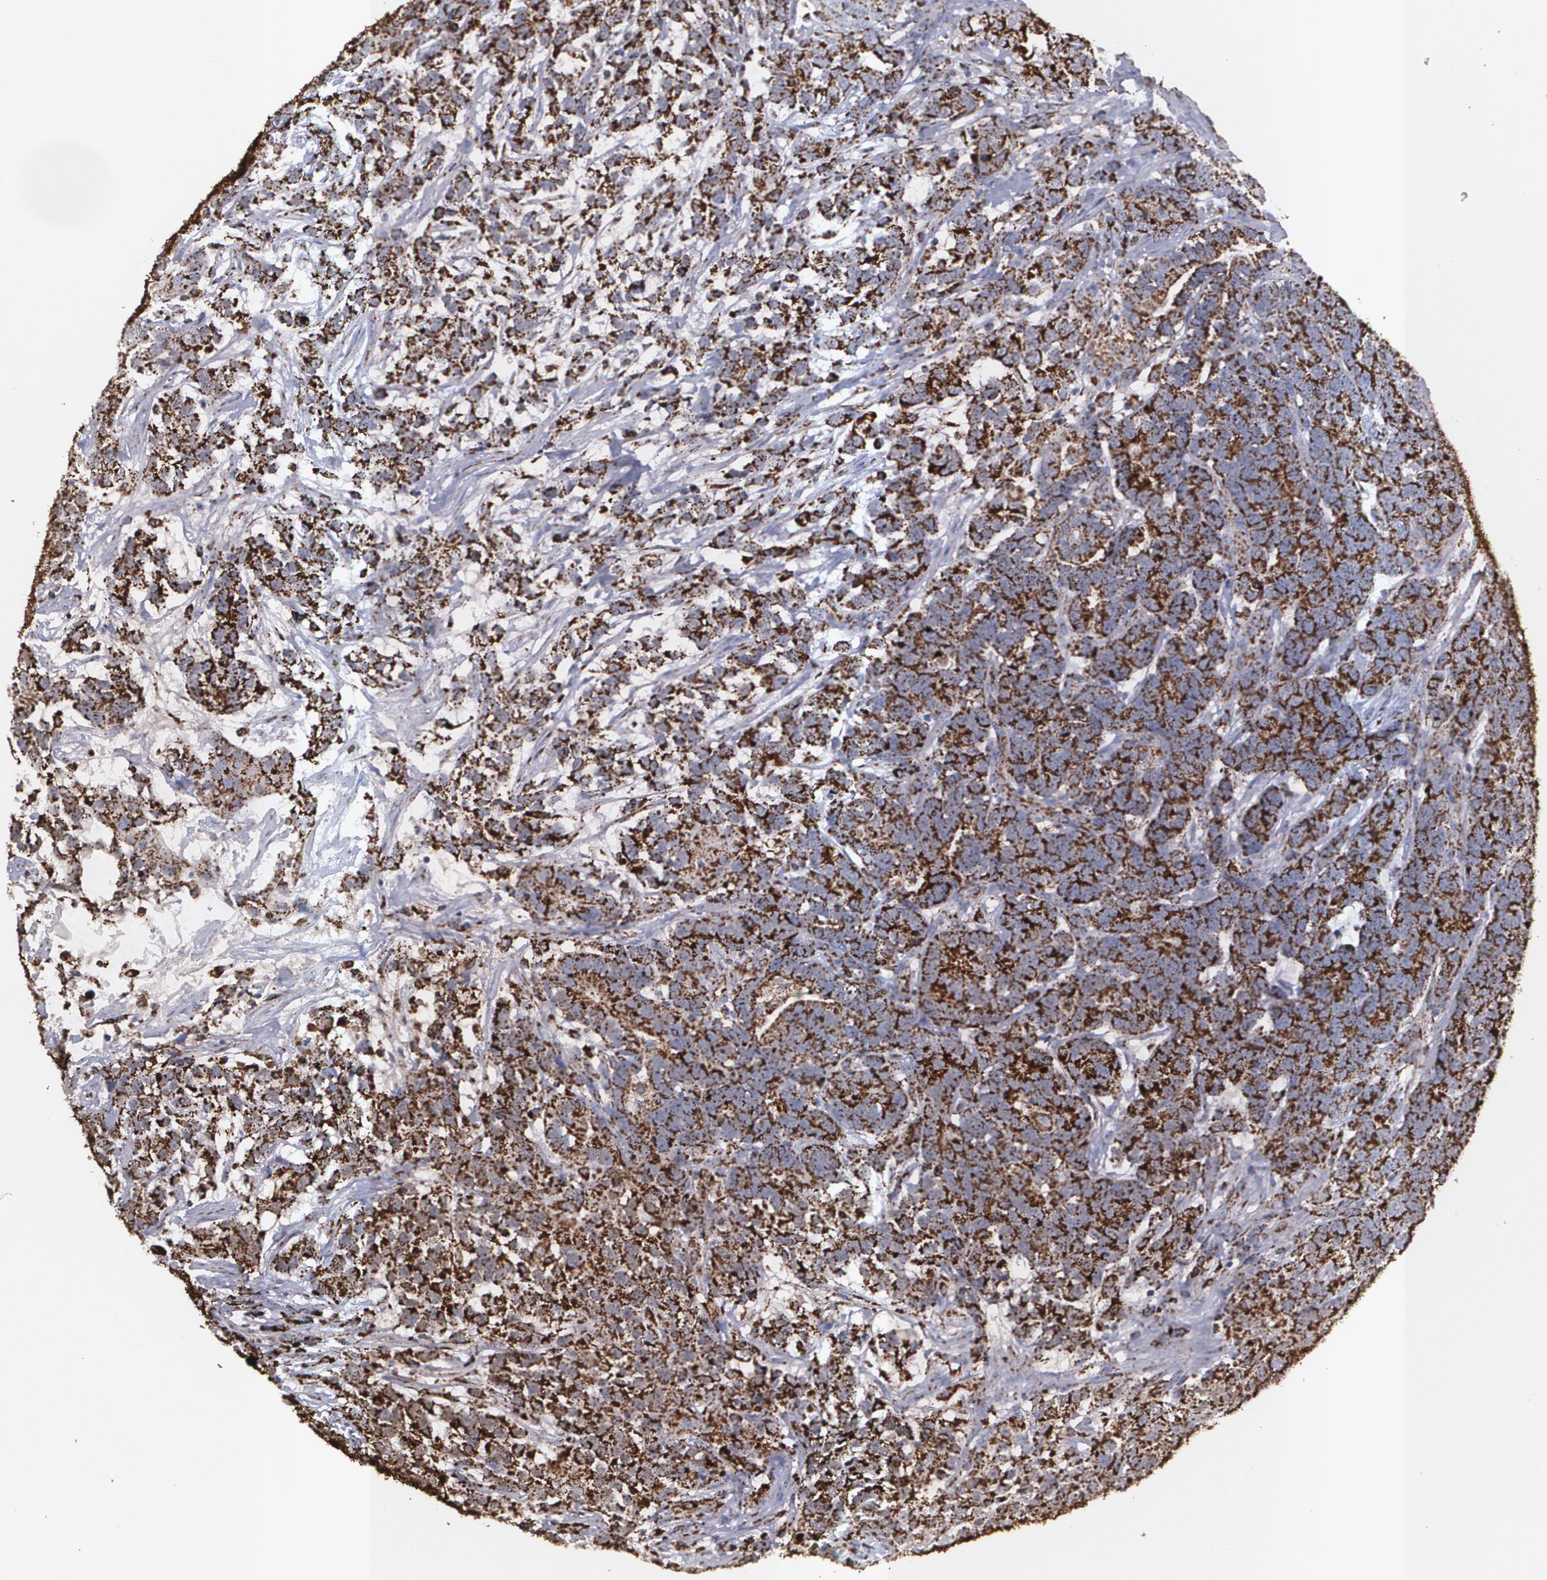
{"staining": {"intensity": "strong", "quantity": ">75%", "location": "cytoplasmic/membranous"}, "tissue": "testis cancer", "cell_type": "Tumor cells", "image_type": "cancer", "snomed": [{"axis": "morphology", "description": "Carcinoma, Embryonal, NOS"}, {"axis": "topography", "description": "Testis"}], "caption": "This photomicrograph demonstrates immunohistochemistry (IHC) staining of human testis cancer, with high strong cytoplasmic/membranous positivity in about >75% of tumor cells.", "gene": "HSPD1", "patient": {"sex": "male", "age": 26}}